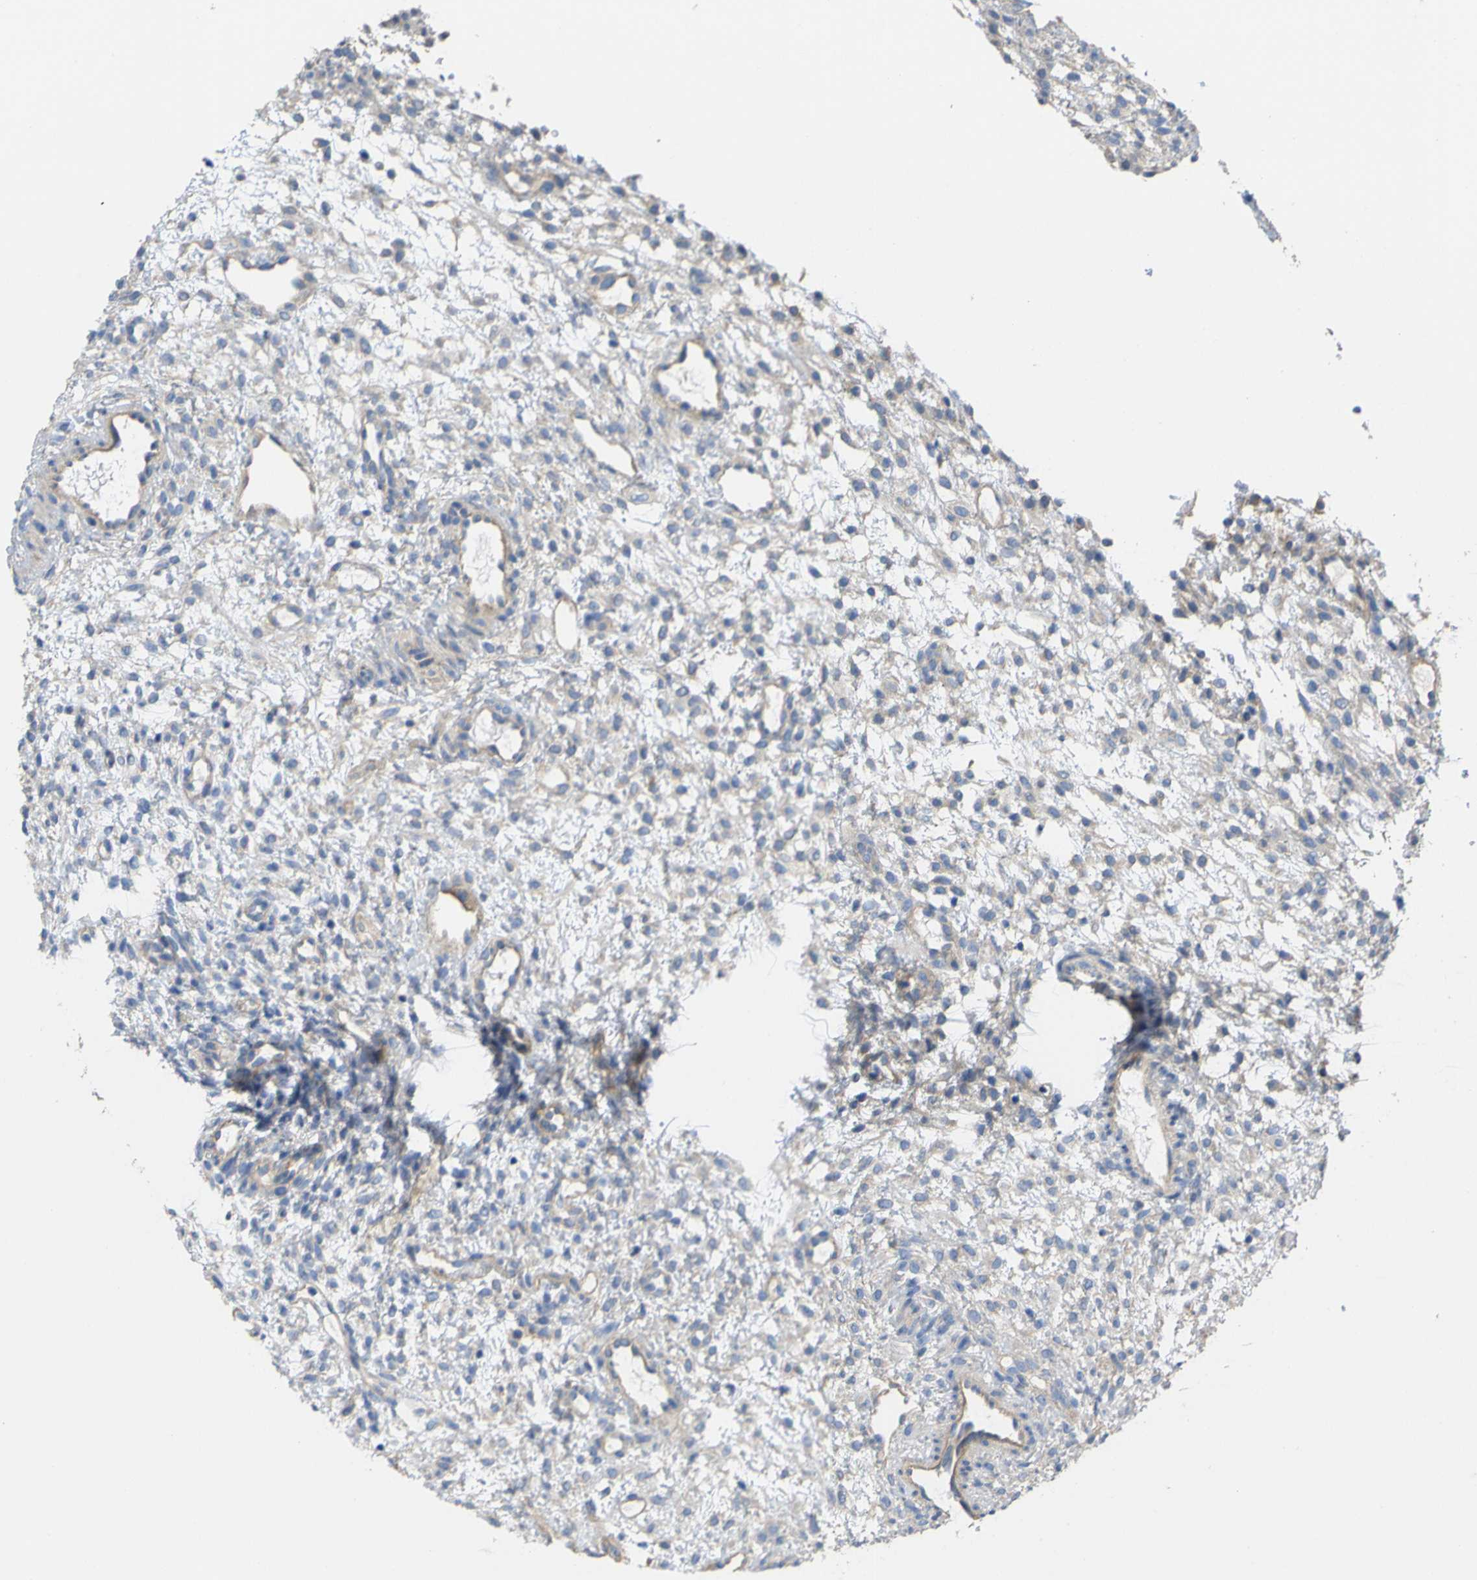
{"staining": {"intensity": "weak", "quantity": "<25%", "location": "cytoplasmic/membranous"}, "tissue": "ovary", "cell_type": "Ovarian stroma cells", "image_type": "normal", "snomed": [{"axis": "morphology", "description": "Normal tissue, NOS"}, {"axis": "morphology", "description": "Cyst, NOS"}, {"axis": "topography", "description": "Ovary"}], "caption": "Immunohistochemistry of benign ovary reveals no staining in ovarian stroma cells. Brightfield microscopy of immunohistochemistry stained with DAB (brown) and hematoxylin (blue), captured at high magnification.", "gene": "USH1C", "patient": {"sex": "female", "age": 18}}